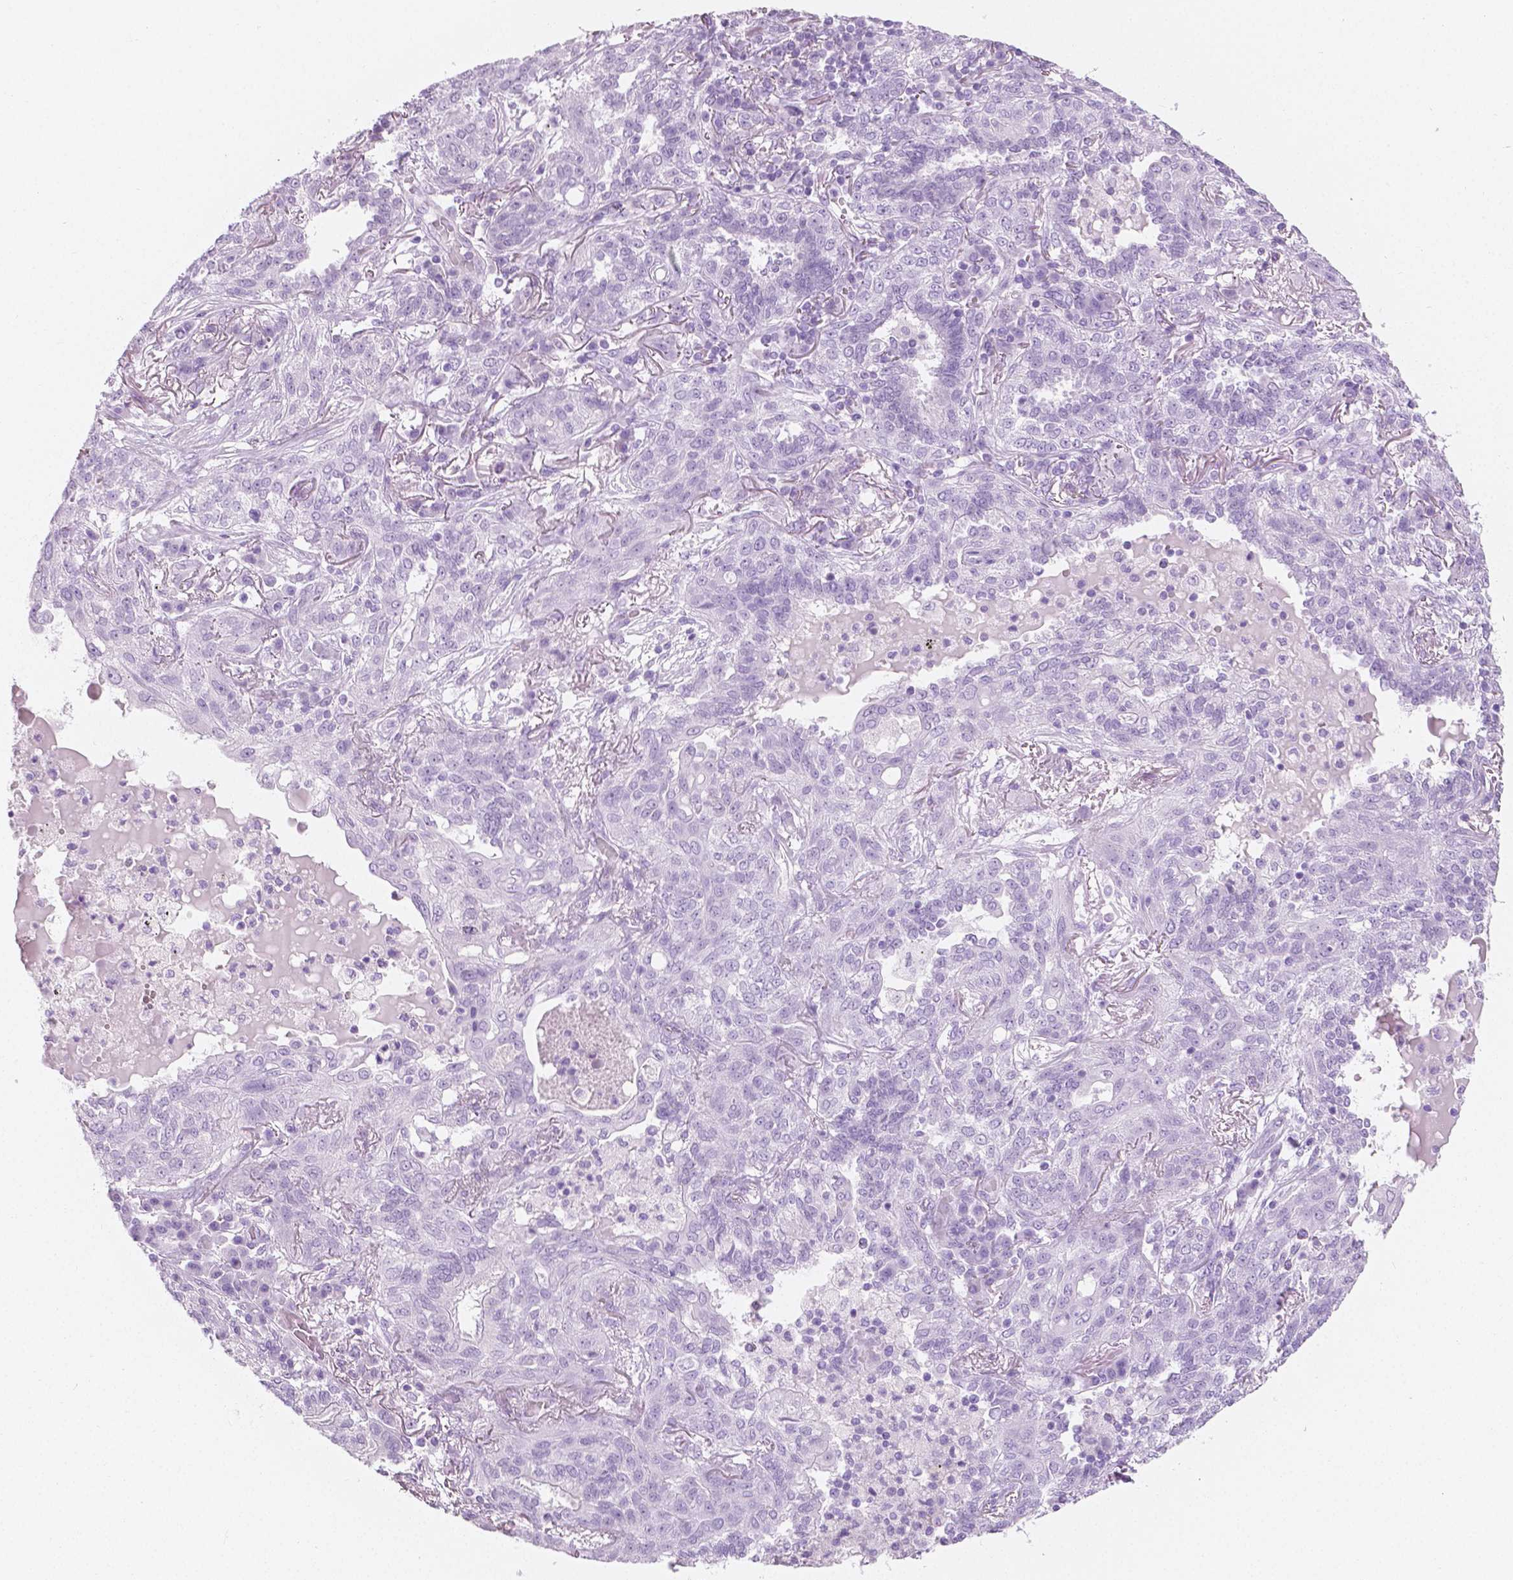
{"staining": {"intensity": "negative", "quantity": "none", "location": "none"}, "tissue": "lung cancer", "cell_type": "Tumor cells", "image_type": "cancer", "snomed": [{"axis": "morphology", "description": "Squamous cell carcinoma, NOS"}, {"axis": "topography", "description": "Lung"}], "caption": "There is no significant expression in tumor cells of squamous cell carcinoma (lung).", "gene": "PLIN4", "patient": {"sex": "female", "age": 70}}